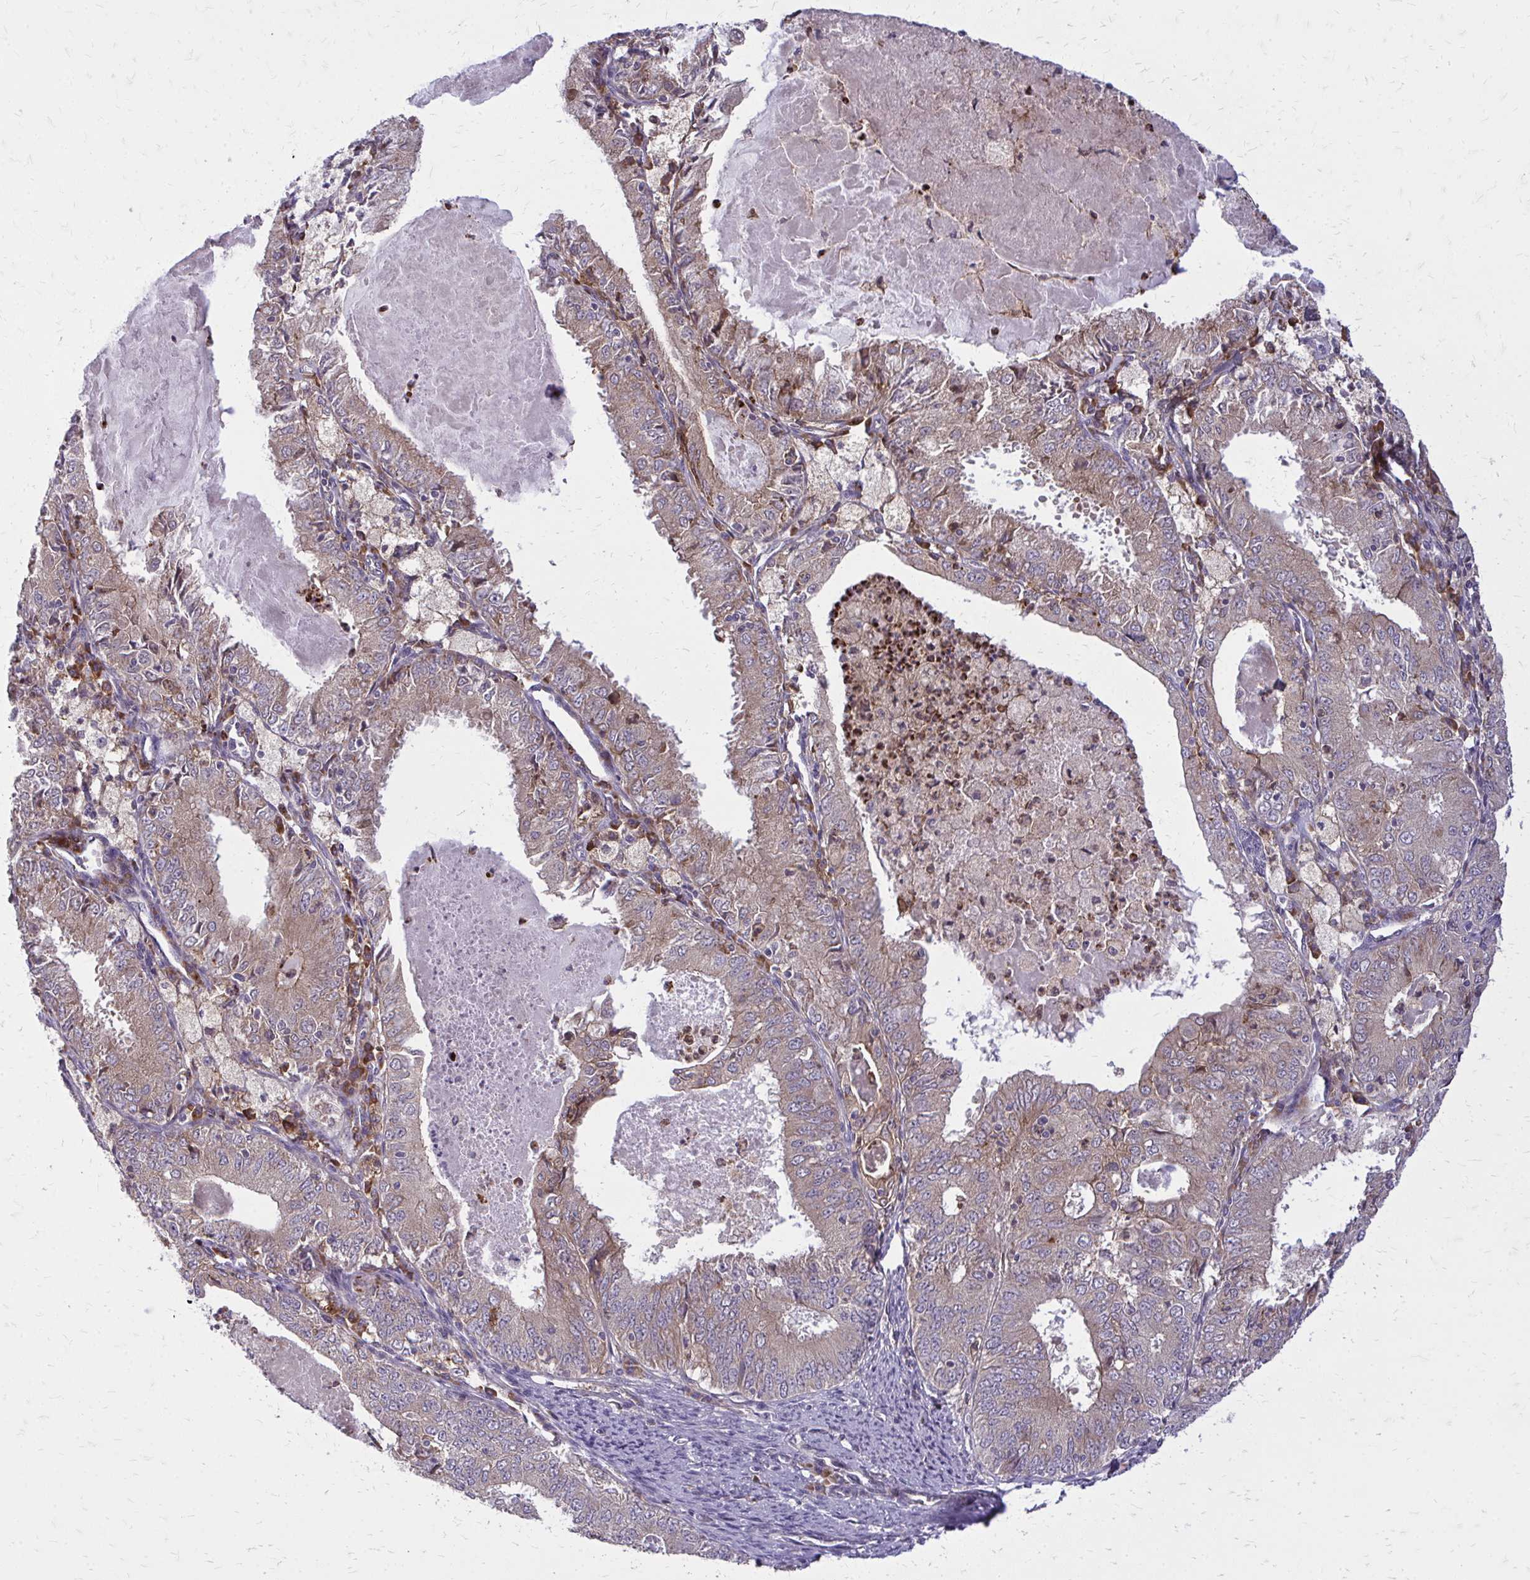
{"staining": {"intensity": "moderate", "quantity": ">75%", "location": "cytoplasmic/membranous"}, "tissue": "endometrial cancer", "cell_type": "Tumor cells", "image_type": "cancer", "snomed": [{"axis": "morphology", "description": "Adenocarcinoma, NOS"}, {"axis": "topography", "description": "Endometrium"}], "caption": "Moderate cytoplasmic/membranous staining for a protein is identified in about >75% of tumor cells of endometrial cancer using immunohistochemistry.", "gene": "OXNAD1", "patient": {"sex": "female", "age": 57}}